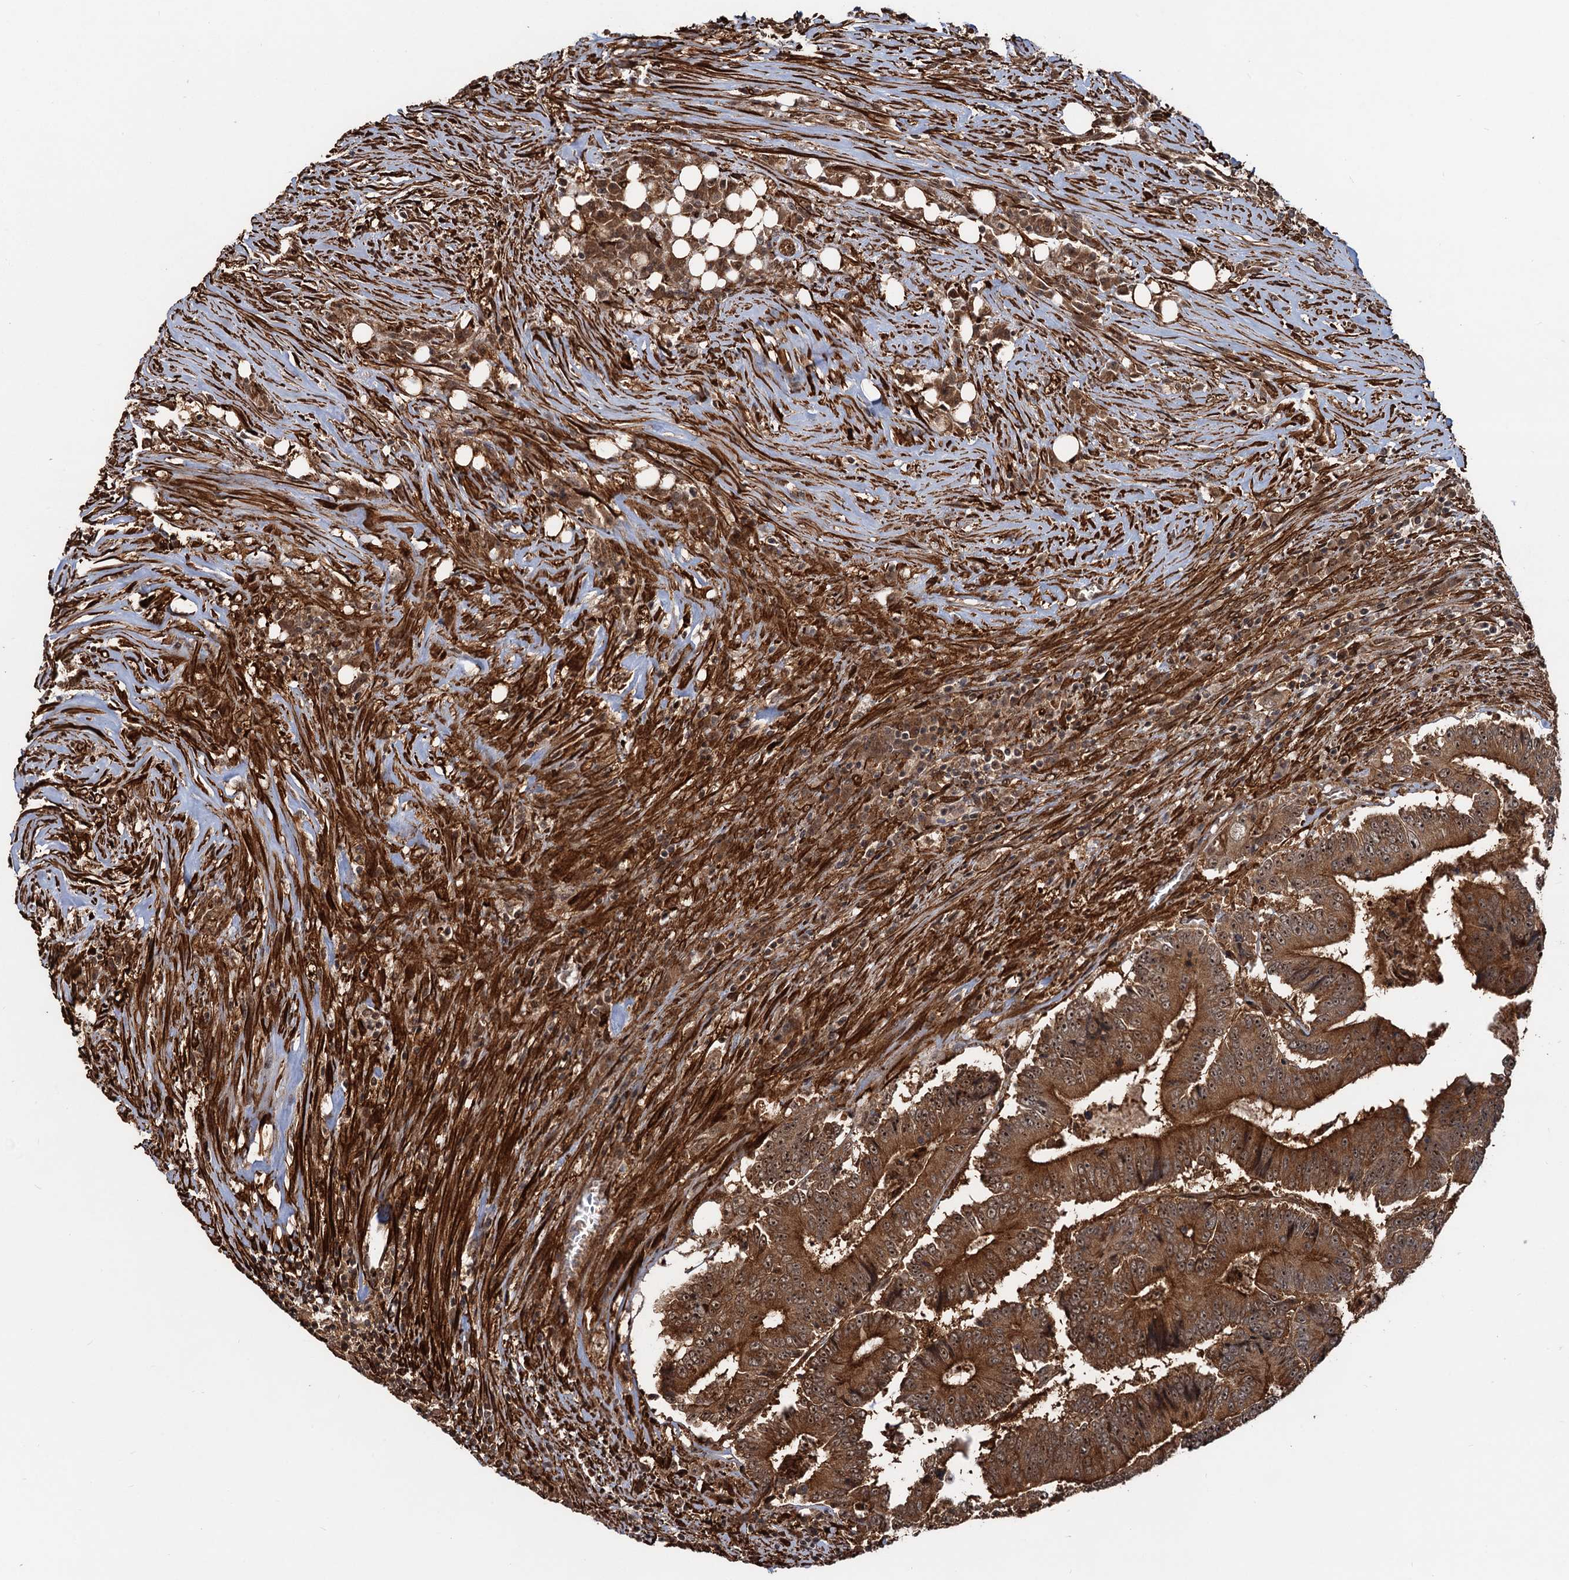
{"staining": {"intensity": "strong", "quantity": ">75%", "location": "cytoplasmic/membranous,nuclear"}, "tissue": "colorectal cancer", "cell_type": "Tumor cells", "image_type": "cancer", "snomed": [{"axis": "morphology", "description": "Adenocarcinoma, NOS"}, {"axis": "topography", "description": "Colon"}], "caption": "Immunohistochemical staining of adenocarcinoma (colorectal) displays high levels of strong cytoplasmic/membranous and nuclear protein staining in approximately >75% of tumor cells.", "gene": "SNRNP25", "patient": {"sex": "male", "age": 83}}